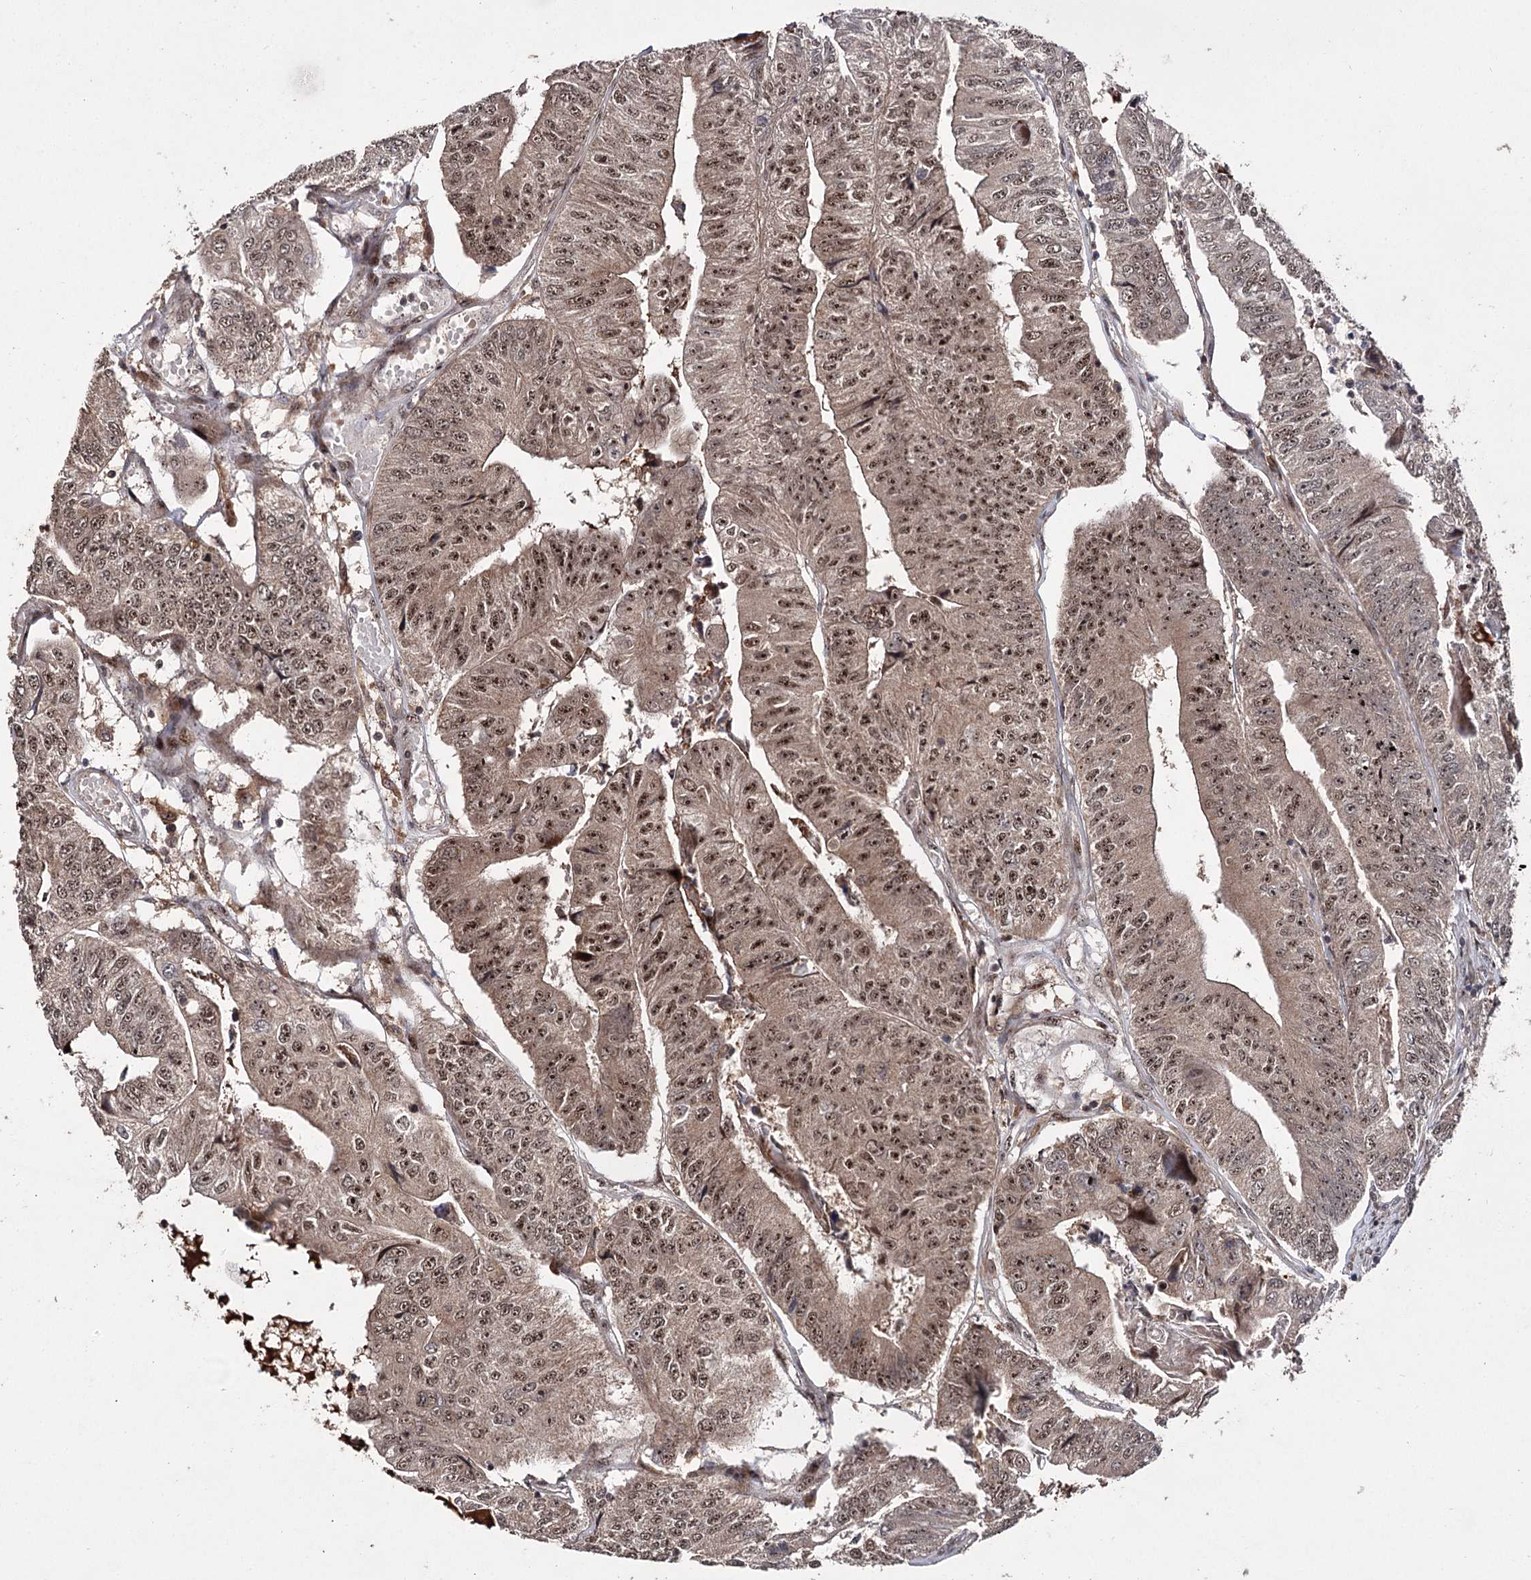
{"staining": {"intensity": "moderate", "quantity": ">75%", "location": "cytoplasmic/membranous,nuclear"}, "tissue": "colorectal cancer", "cell_type": "Tumor cells", "image_type": "cancer", "snomed": [{"axis": "morphology", "description": "Adenocarcinoma, NOS"}, {"axis": "topography", "description": "Colon"}], "caption": "Approximately >75% of tumor cells in human adenocarcinoma (colorectal) exhibit moderate cytoplasmic/membranous and nuclear protein expression as visualized by brown immunohistochemical staining.", "gene": "MKNK2", "patient": {"sex": "female", "age": 67}}